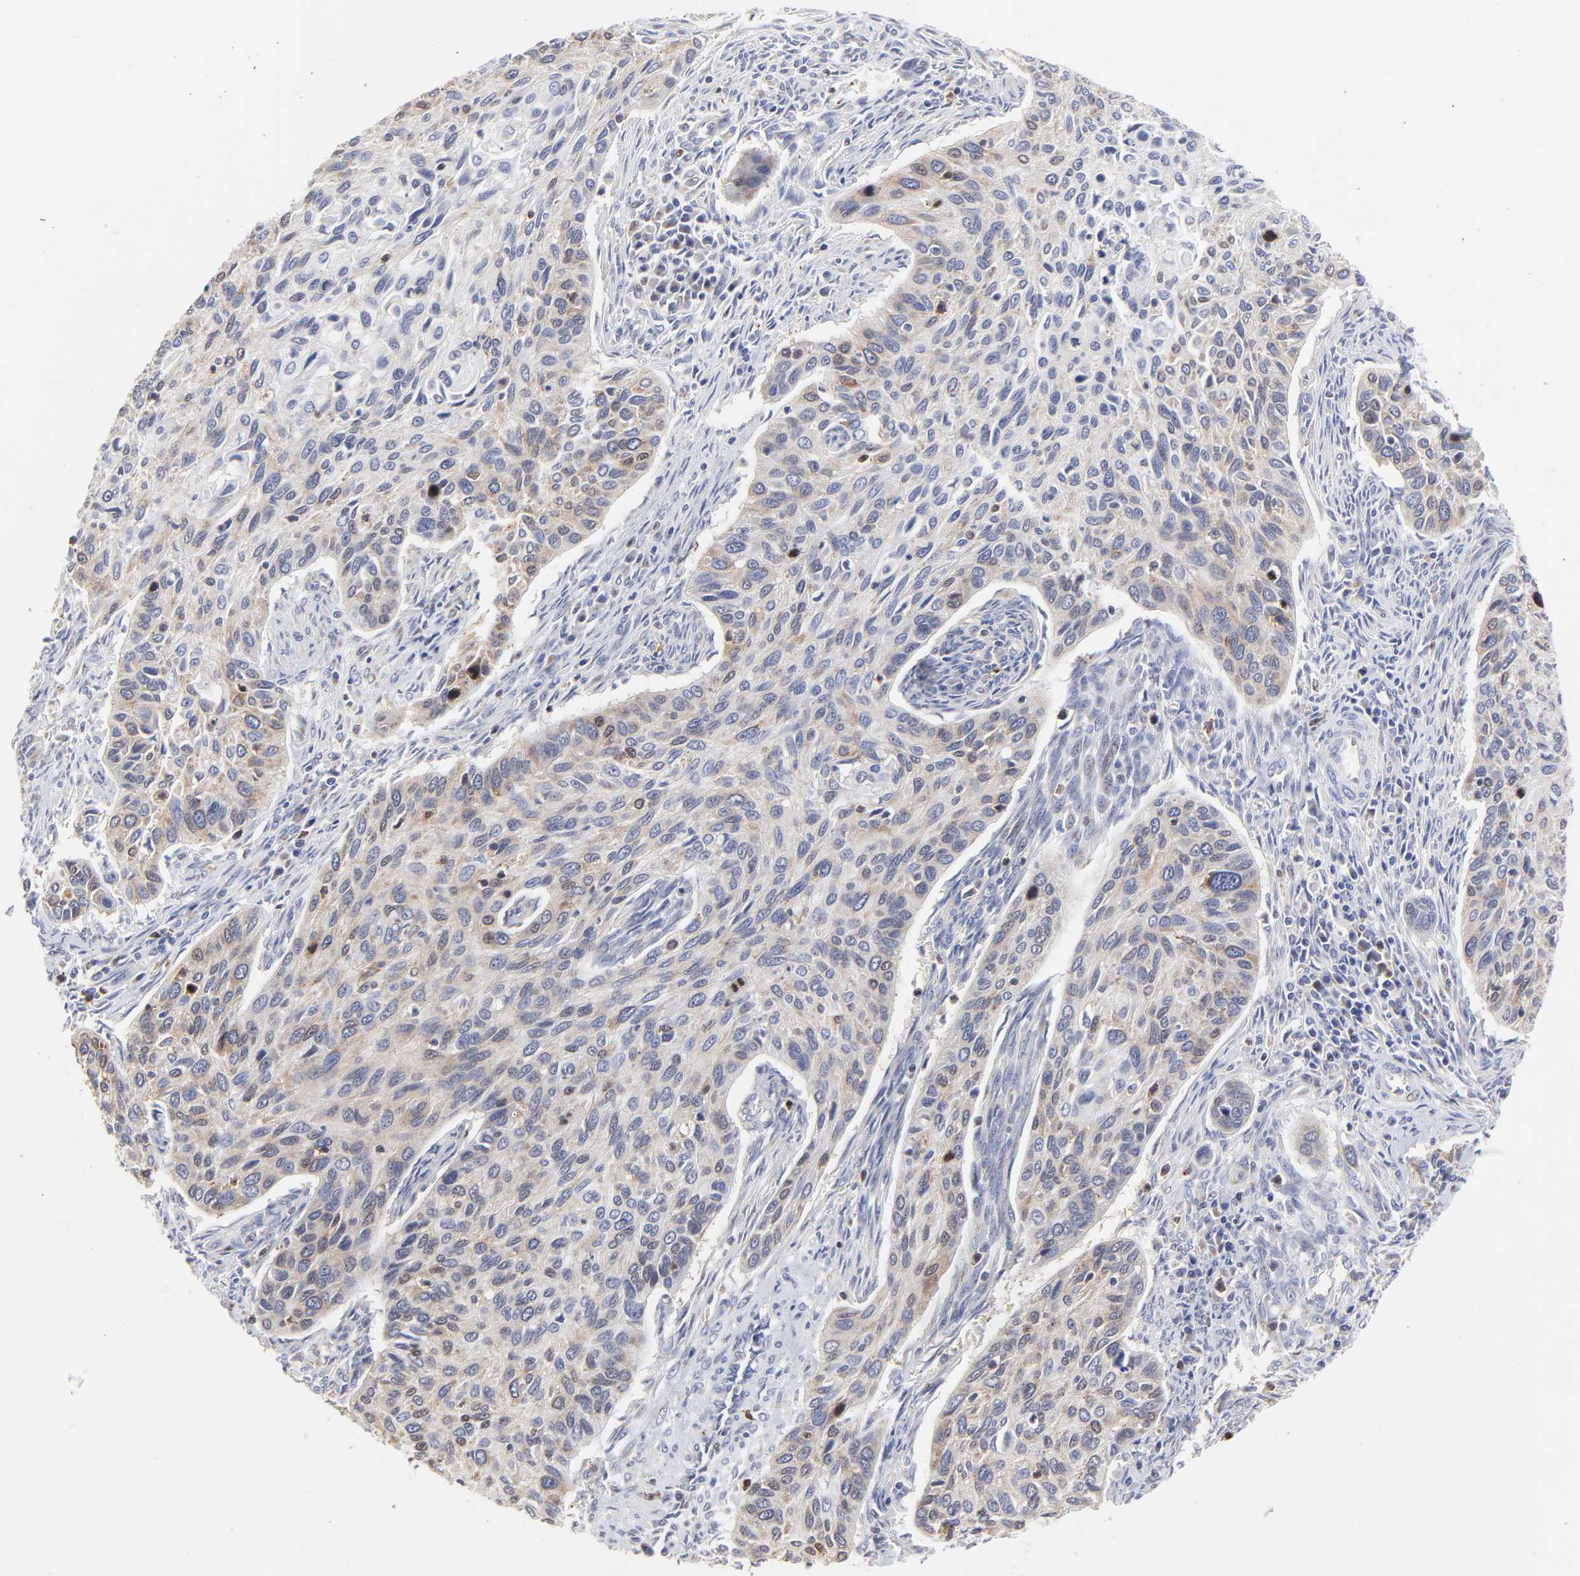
{"staining": {"intensity": "weak", "quantity": "<25%", "location": "cytoplasmic/membranous"}, "tissue": "cervical cancer", "cell_type": "Tumor cells", "image_type": "cancer", "snomed": [{"axis": "morphology", "description": "Squamous cell carcinoma, NOS"}, {"axis": "topography", "description": "Cervix"}], "caption": "Human cervical cancer stained for a protein using IHC exhibits no expression in tumor cells.", "gene": "NCAPH", "patient": {"sex": "female", "age": 57}}